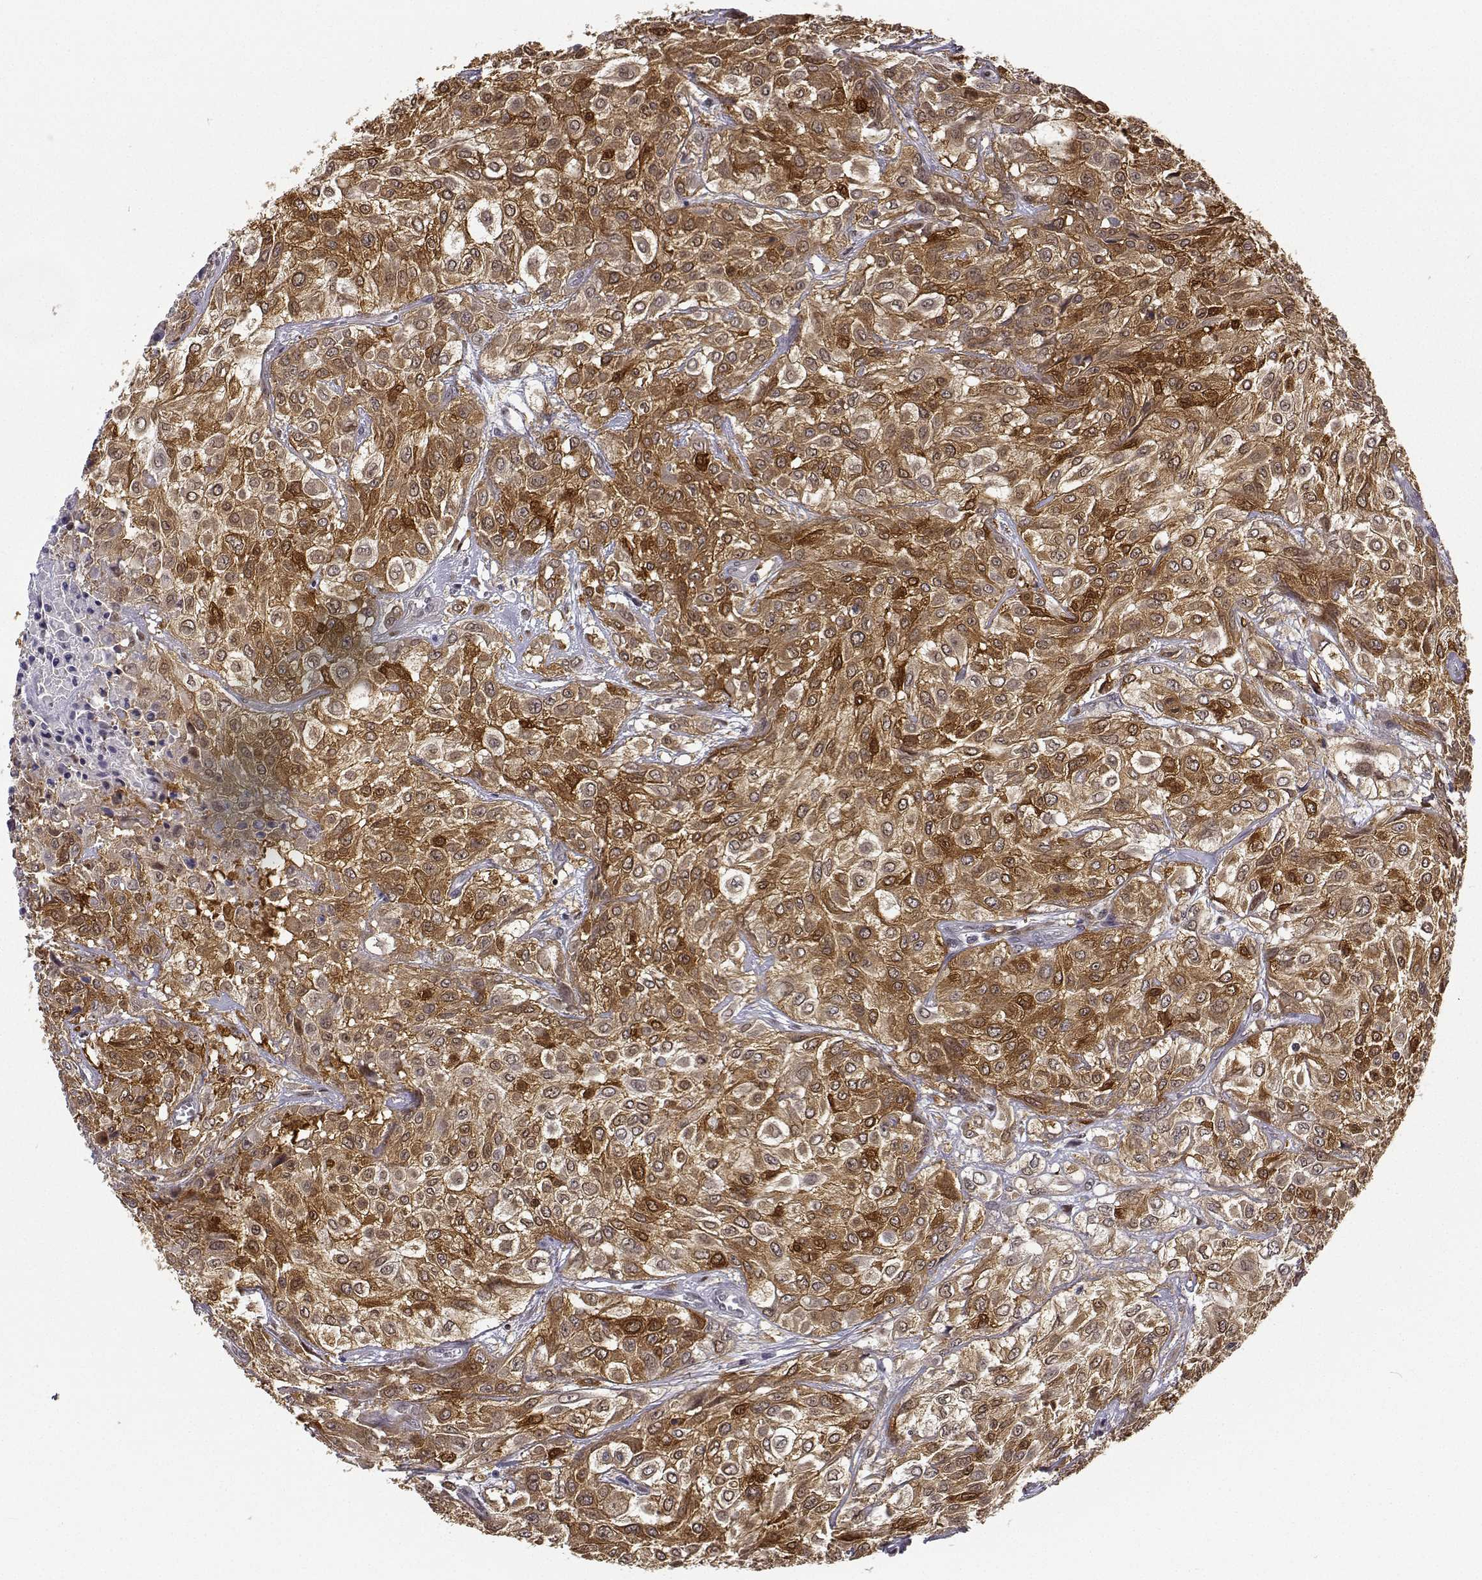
{"staining": {"intensity": "moderate", "quantity": ">75%", "location": "cytoplasmic/membranous,nuclear"}, "tissue": "urothelial cancer", "cell_type": "Tumor cells", "image_type": "cancer", "snomed": [{"axis": "morphology", "description": "Urothelial carcinoma, High grade"}, {"axis": "topography", "description": "Urinary bladder"}], "caption": "Protein staining of urothelial carcinoma (high-grade) tissue reveals moderate cytoplasmic/membranous and nuclear positivity in about >75% of tumor cells.", "gene": "PHGDH", "patient": {"sex": "male", "age": 57}}